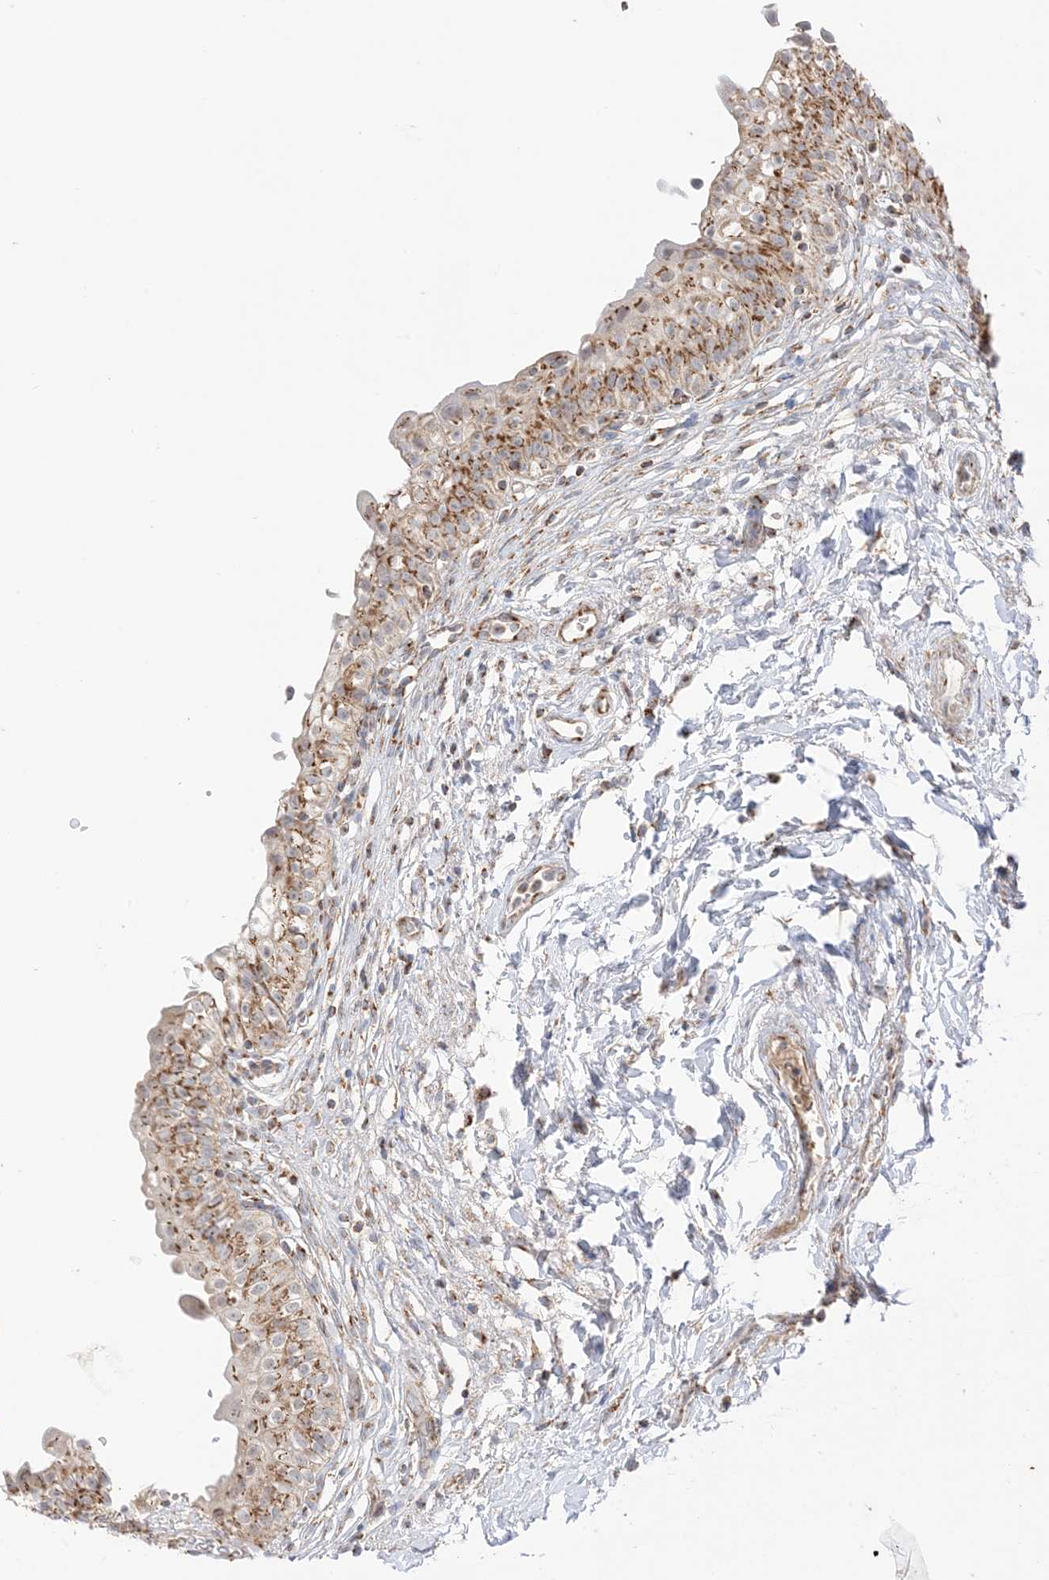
{"staining": {"intensity": "moderate", "quantity": ">75%", "location": "cytoplasmic/membranous"}, "tissue": "urinary bladder", "cell_type": "Urothelial cells", "image_type": "normal", "snomed": [{"axis": "morphology", "description": "Normal tissue, NOS"}, {"axis": "topography", "description": "Urinary bladder"}], "caption": "DAB (3,3'-diaminobenzidine) immunohistochemical staining of benign human urinary bladder exhibits moderate cytoplasmic/membranous protein expression in about >75% of urothelial cells.", "gene": "SLC25A12", "patient": {"sex": "male", "age": 55}}